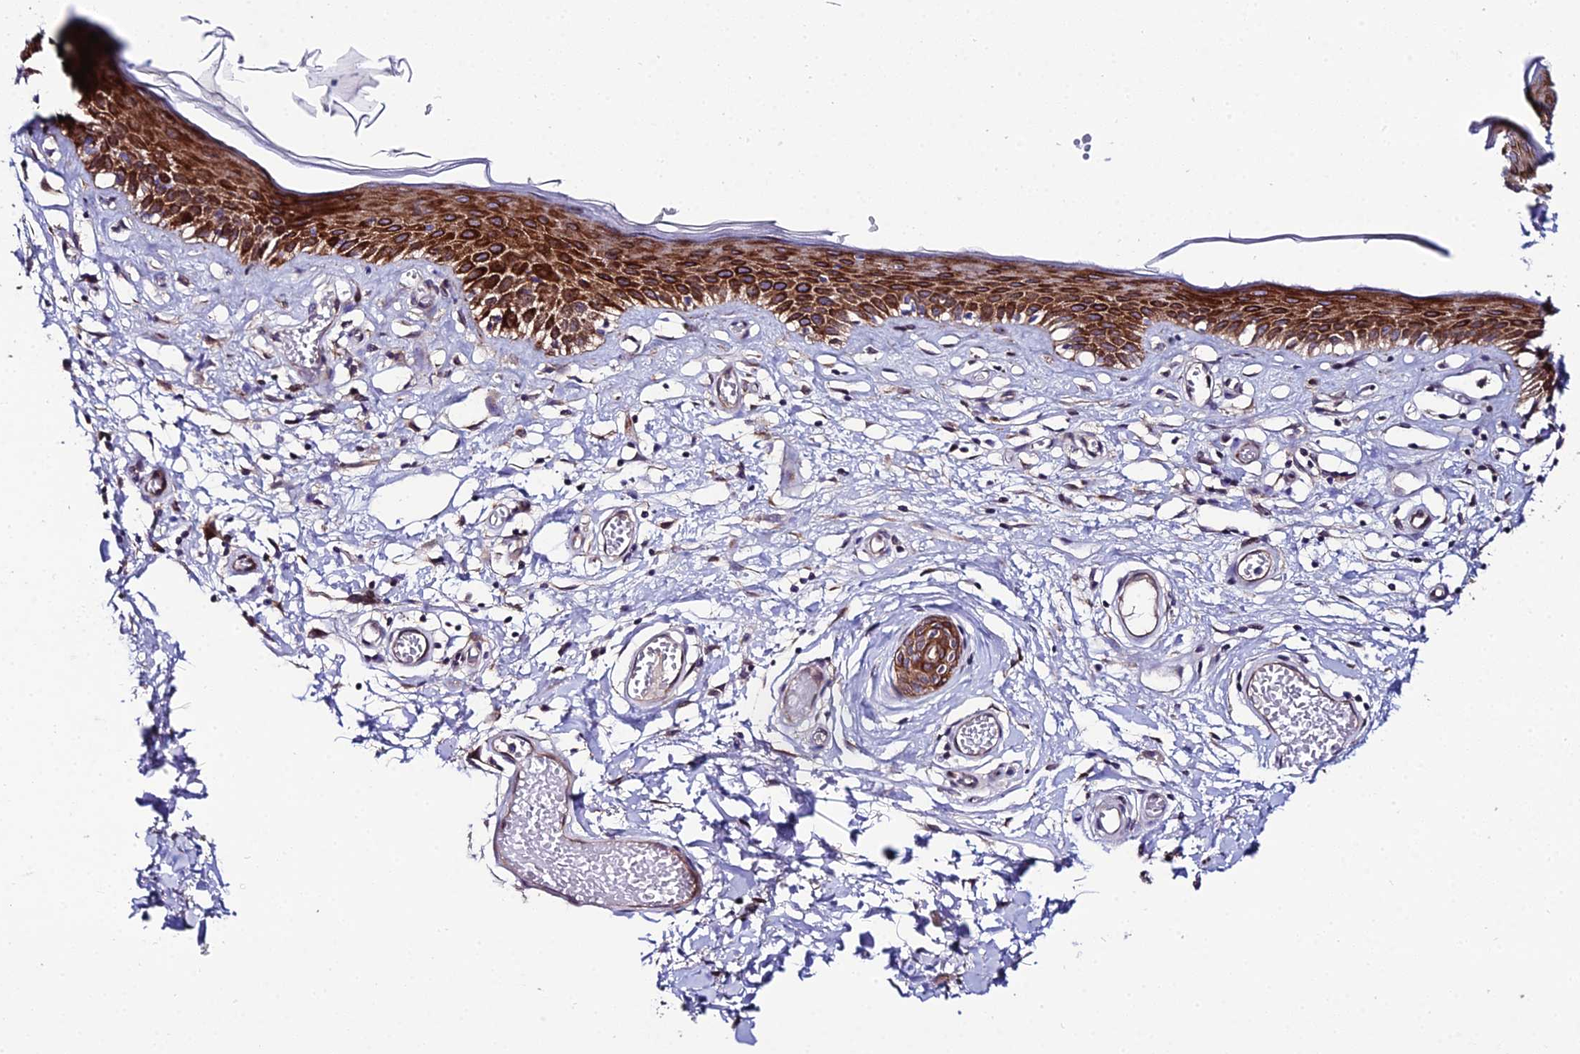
{"staining": {"intensity": "strong", "quantity": ">75%", "location": "cytoplasmic/membranous"}, "tissue": "skin", "cell_type": "Epidermal cells", "image_type": "normal", "snomed": [{"axis": "morphology", "description": "Normal tissue, NOS"}, {"axis": "topography", "description": "Adipose tissue"}, {"axis": "topography", "description": "Vascular tissue"}, {"axis": "topography", "description": "Vulva"}, {"axis": "topography", "description": "Peripheral nerve tissue"}], "caption": "Immunohistochemistry micrograph of normal skin: human skin stained using immunohistochemistry reveals high levels of strong protein expression localized specifically in the cytoplasmic/membranous of epidermal cells, appearing as a cytoplasmic/membranous brown color.", "gene": "DDX19A", "patient": {"sex": "female", "age": 86}}